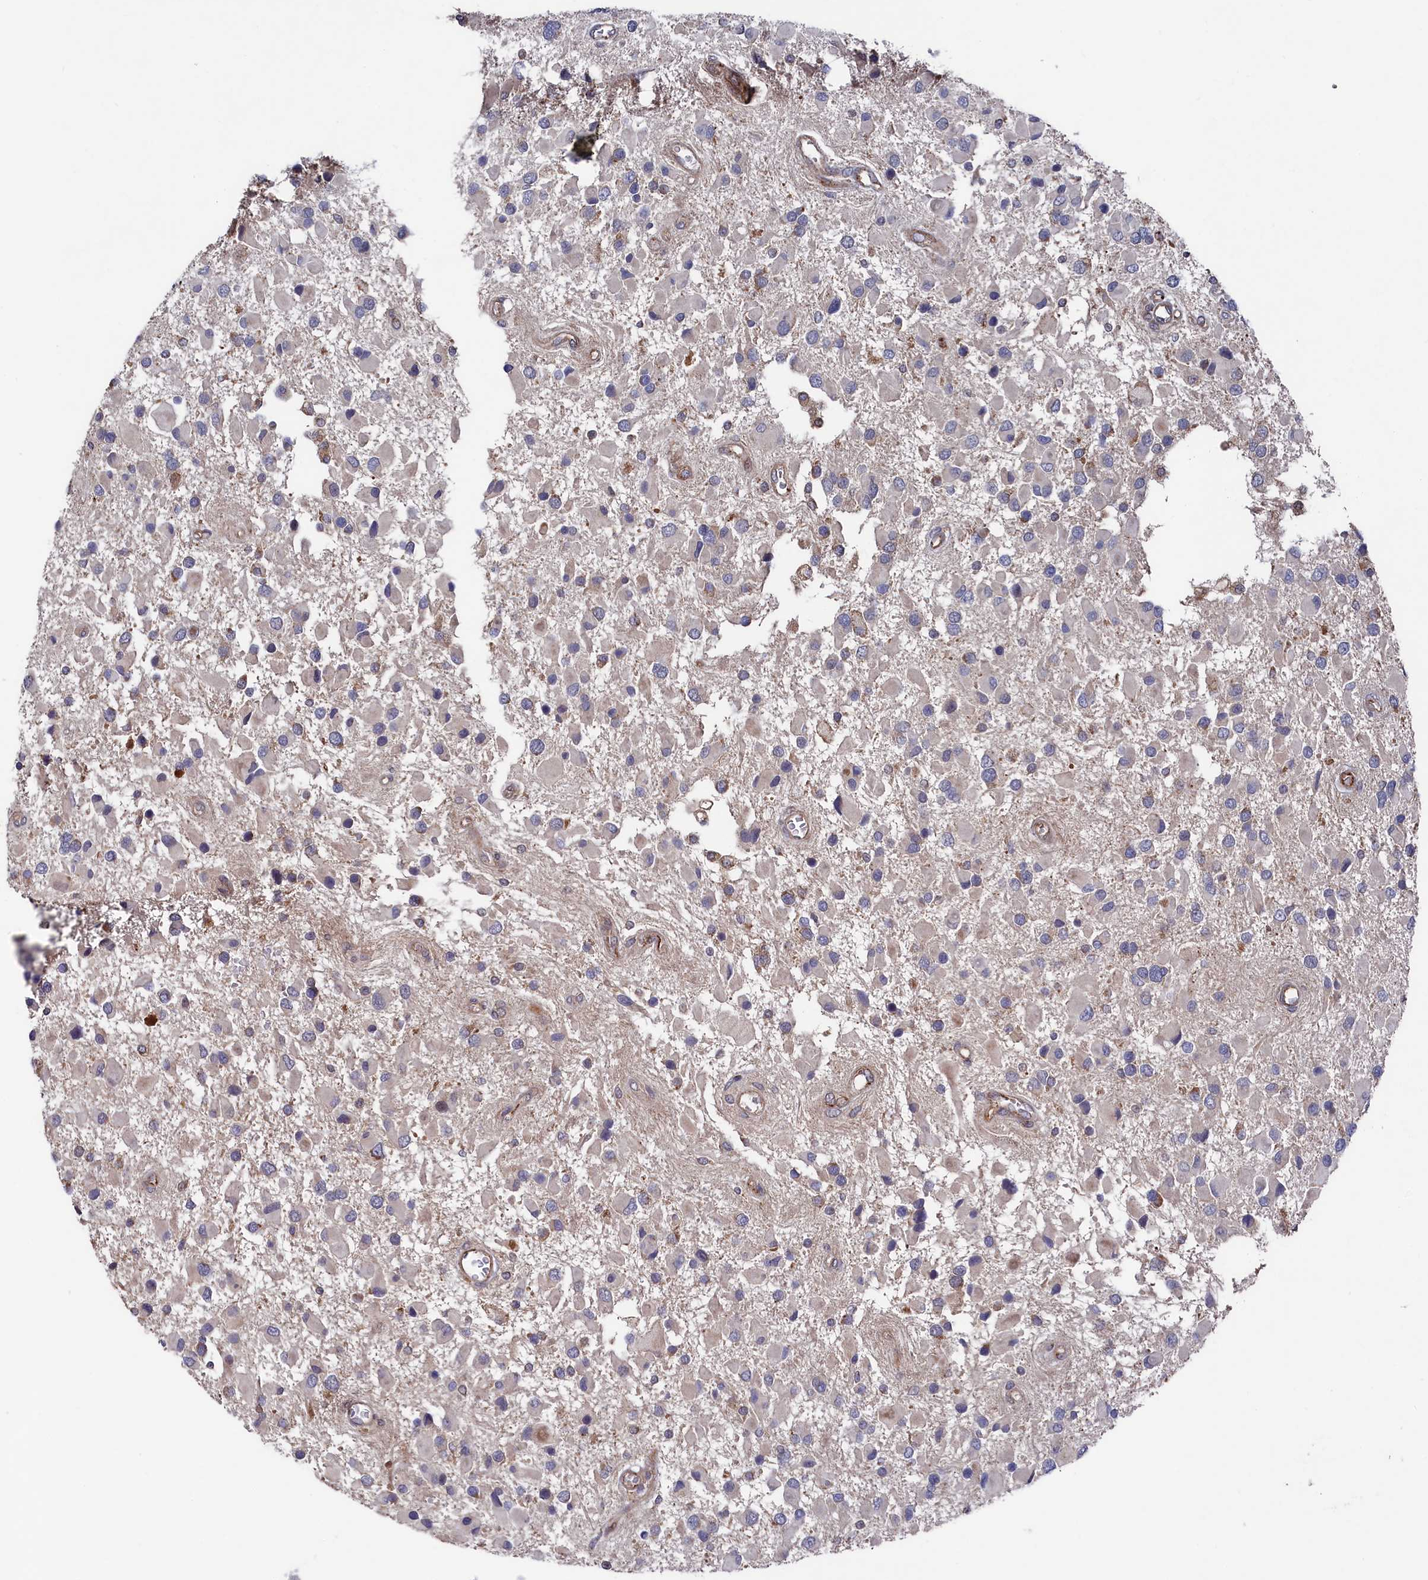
{"staining": {"intensity": "weak", "quantity": "<25%", "location": "cytoplasmic/membranous"}, "tissue": "glioma", "cell_type": "Tumor cells", "image_type": "cancer", "snomed": [{"axis": "morphology", "description": "Glioma, malignant, High grade"}, {"axis": "topography", "description": "Brain"}], "caption": "The immunohistochemistry micrograph has no significant staining in tumor cells of glioma tissue.", "gene": "SUPV3L1", "patient": {"sex": "male", "age": 53}}